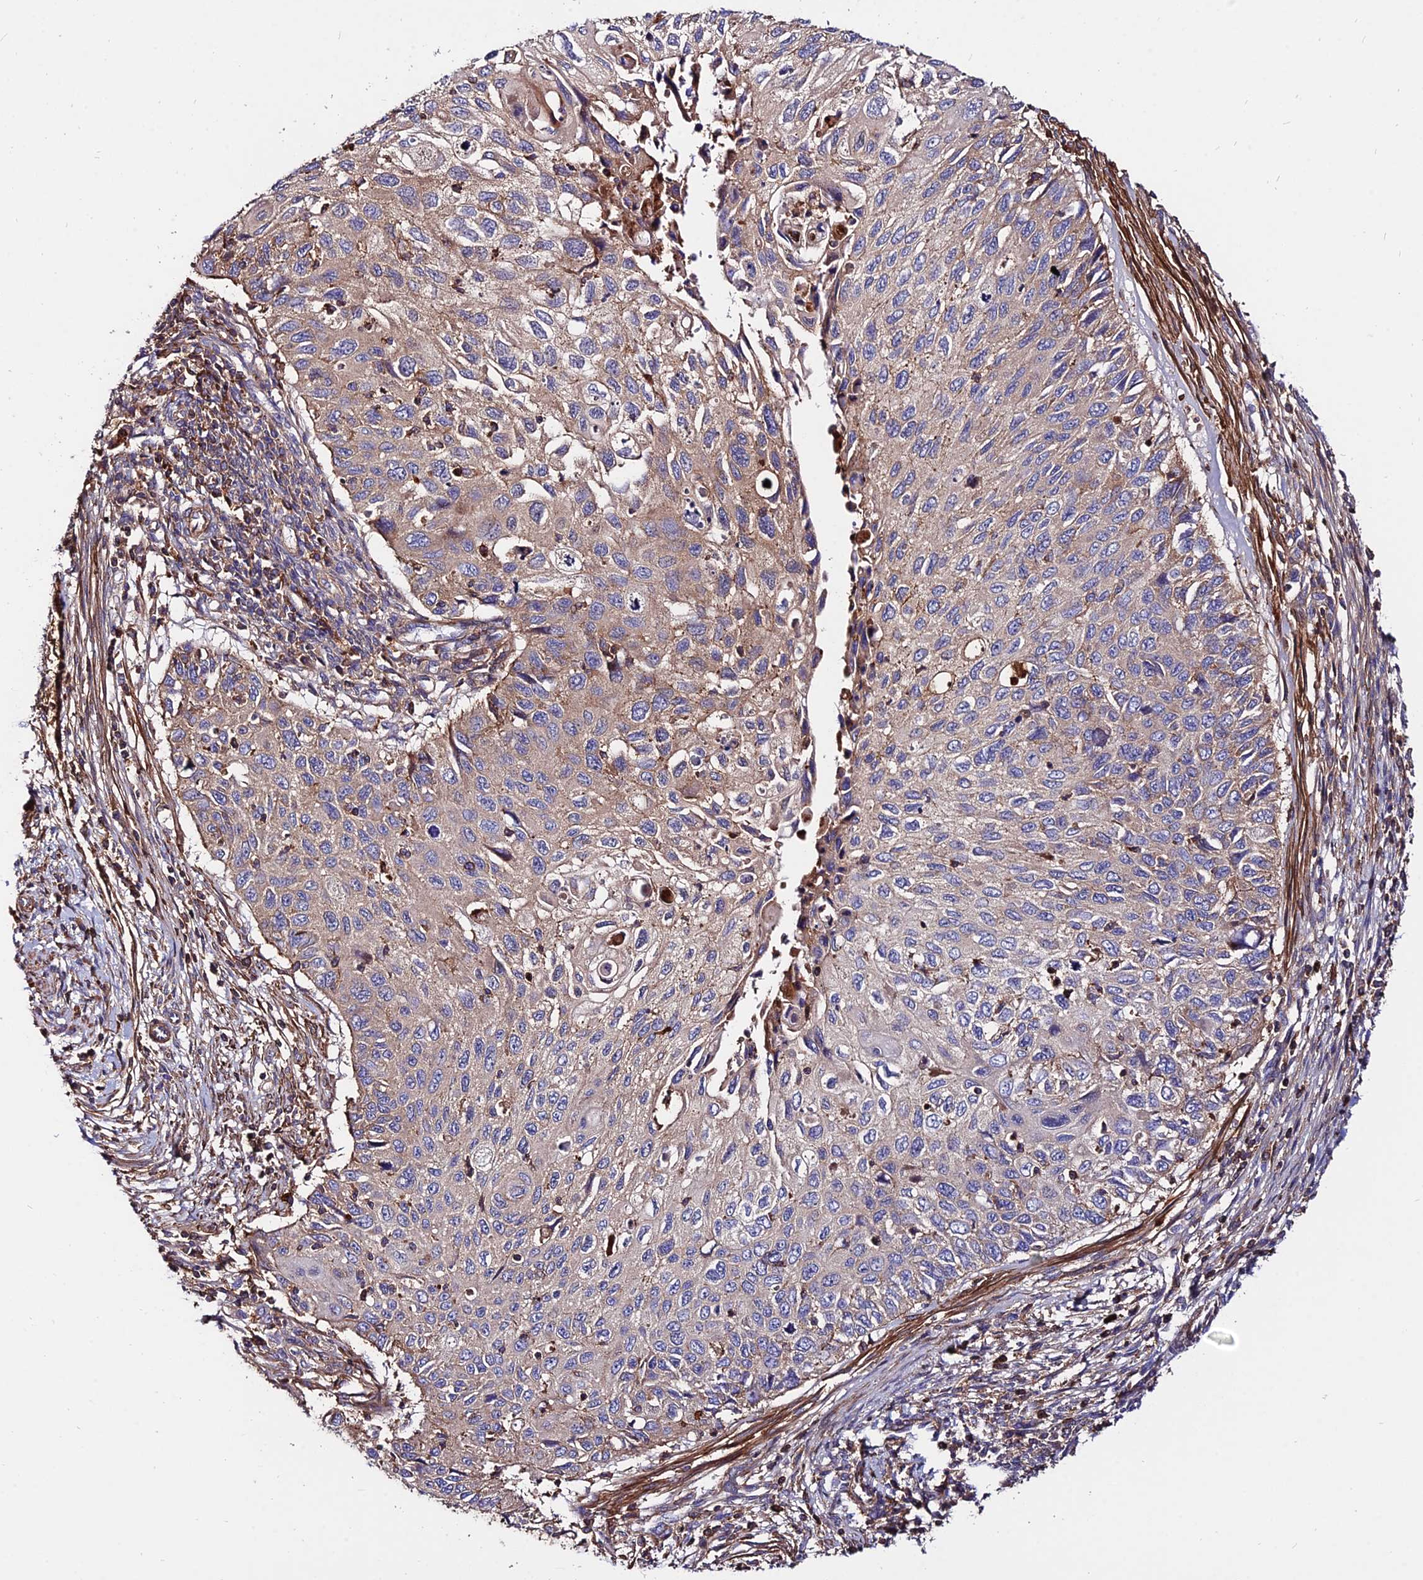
{"staining": {"intensity": "weak", "quantity": "25%-75%", "location": "cytoplasmic/membranous"}, "tissue": "cervical cancer", "cell_type": "Tumor cells", "image_type": "cancer", "snomed": [{"axis": "morphology", "description": "Squamous cell carcinoma, NOS"}, {"axis": "topography", "description": "Cervix"}], "caption": "Cervical squamous cell carcinoma stained with a protein marker displays weak staining in tumor cells.", "gene": "PYM1", "patient": {"sex": "female", "age": 70}}